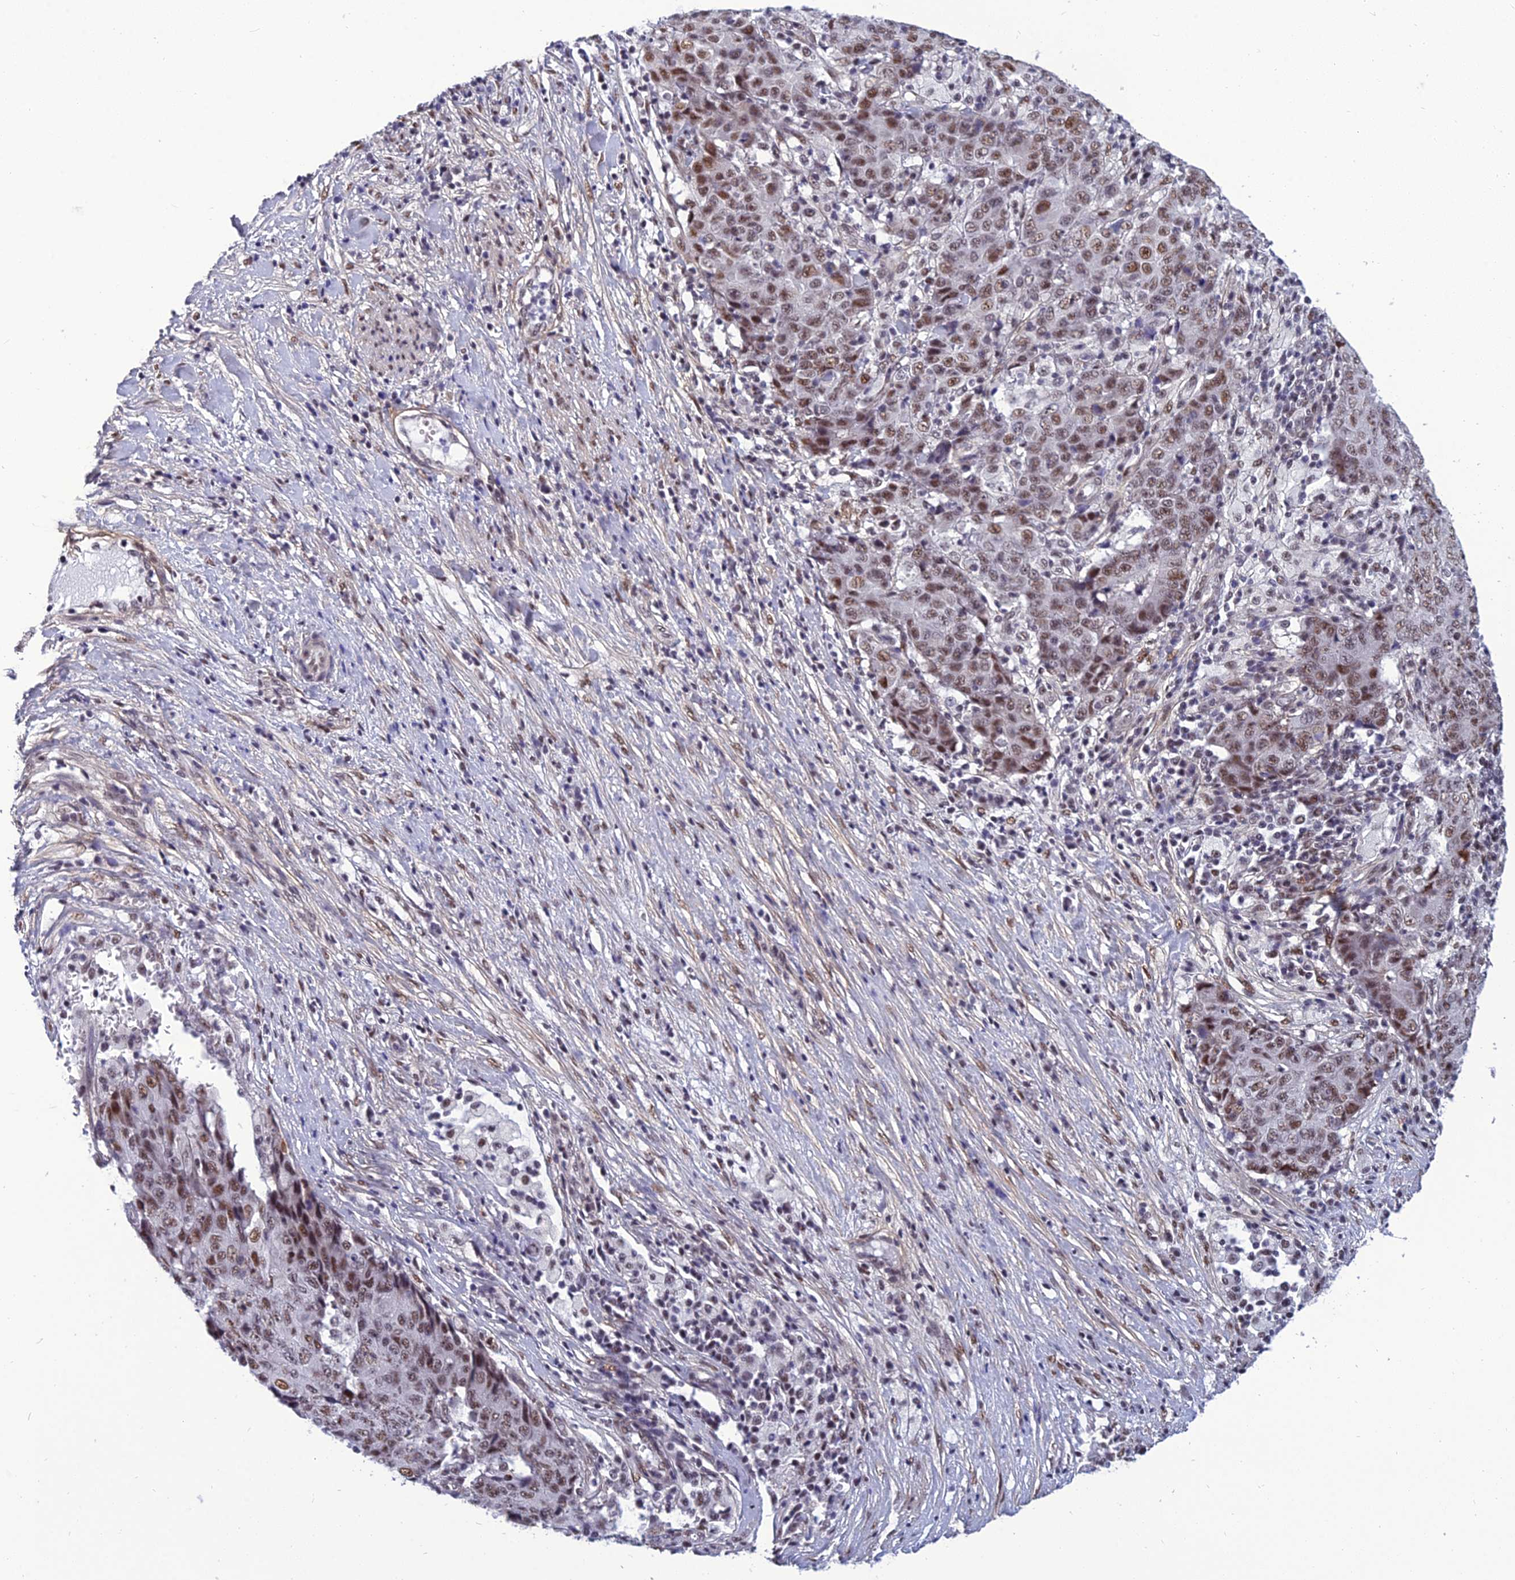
{"staining": {"intensity": "moderate", "quantity": ">75%", "location": "nuclear"}, "tissue": "ovarian cancer", "cell_type": "Tumor cells", "image_type": "cancer", "snomed": [{"axis": "morphology", "description": "Carcinoma, endometroid"}, {"axis": "topography", "description": "Ovary"}], "caption": "Immunohistochemical staining of human ovarian endometroid carcinoma exhibits medium levels of moderate nuclear protein staining in about >75% of tumor cells.", "gene": "RSRC1", "patient": {"sex": "female", "age": 42}}